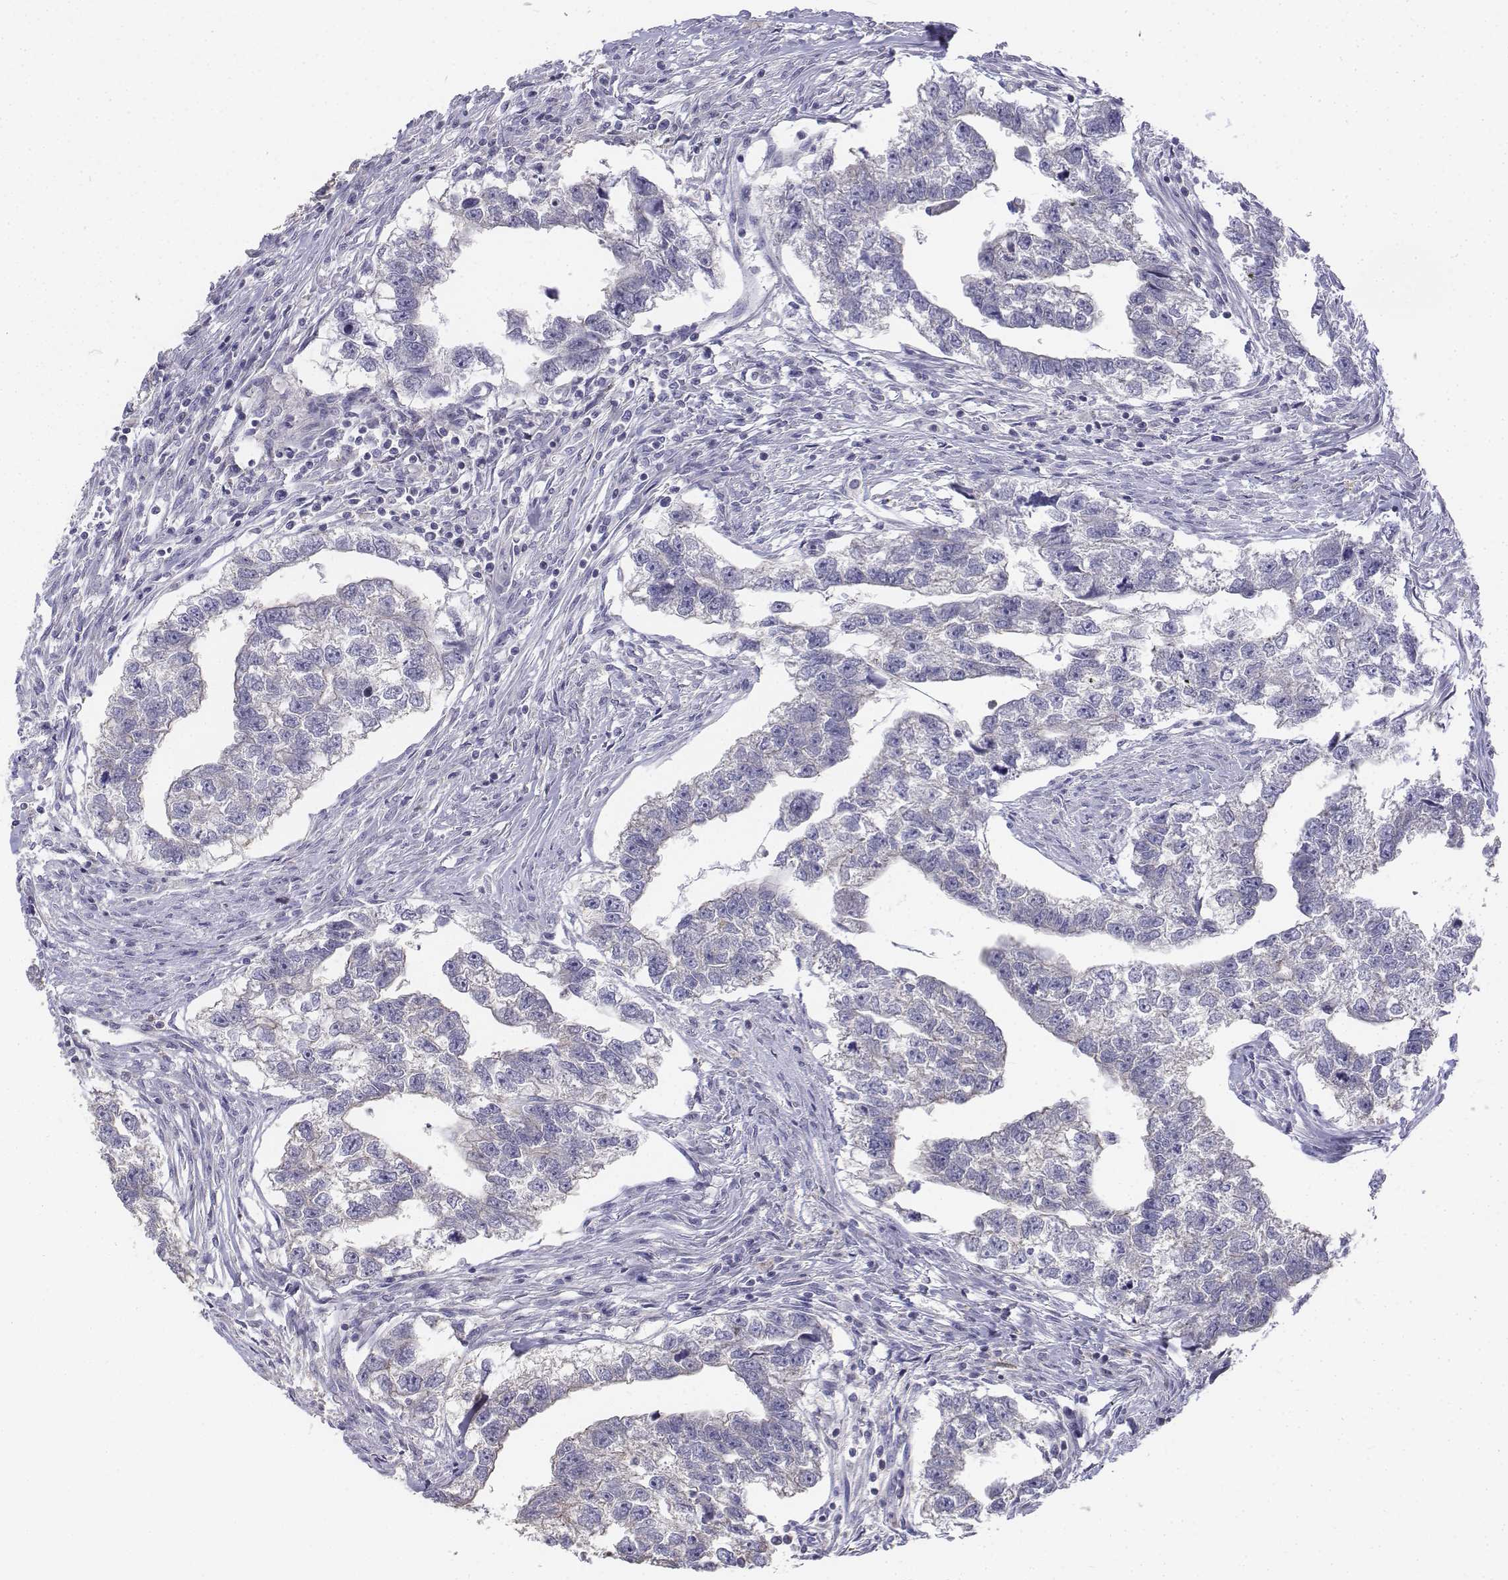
{"staining": {"intensity": "negative", "quantity": "none", "location": "none"}, "tissue": "testis cancer", "cell_type": "Tumor cells", "image_type": "cancer", "snomed": [{"axis": "morphology", "description": "Carcinoma, Embryonal, NOS"}, {"axis": "morphology", "description": "Teratoma, malignant, NOS"}, {"axis": "topography", "description": "Testis"}], "caption": "DAB (3,3'-diaminobenzidine) immunohistochemical staining of human testis cancer demonstrates no significant expression in tumor cells. The staining was performed using DAB to visualize the protein expression in brown, while the nuclei were stained in blue with hematoxylin (Magnification: 20x).", "gene": "LGSN", "patient": {"sex": "male", "age": 44}}